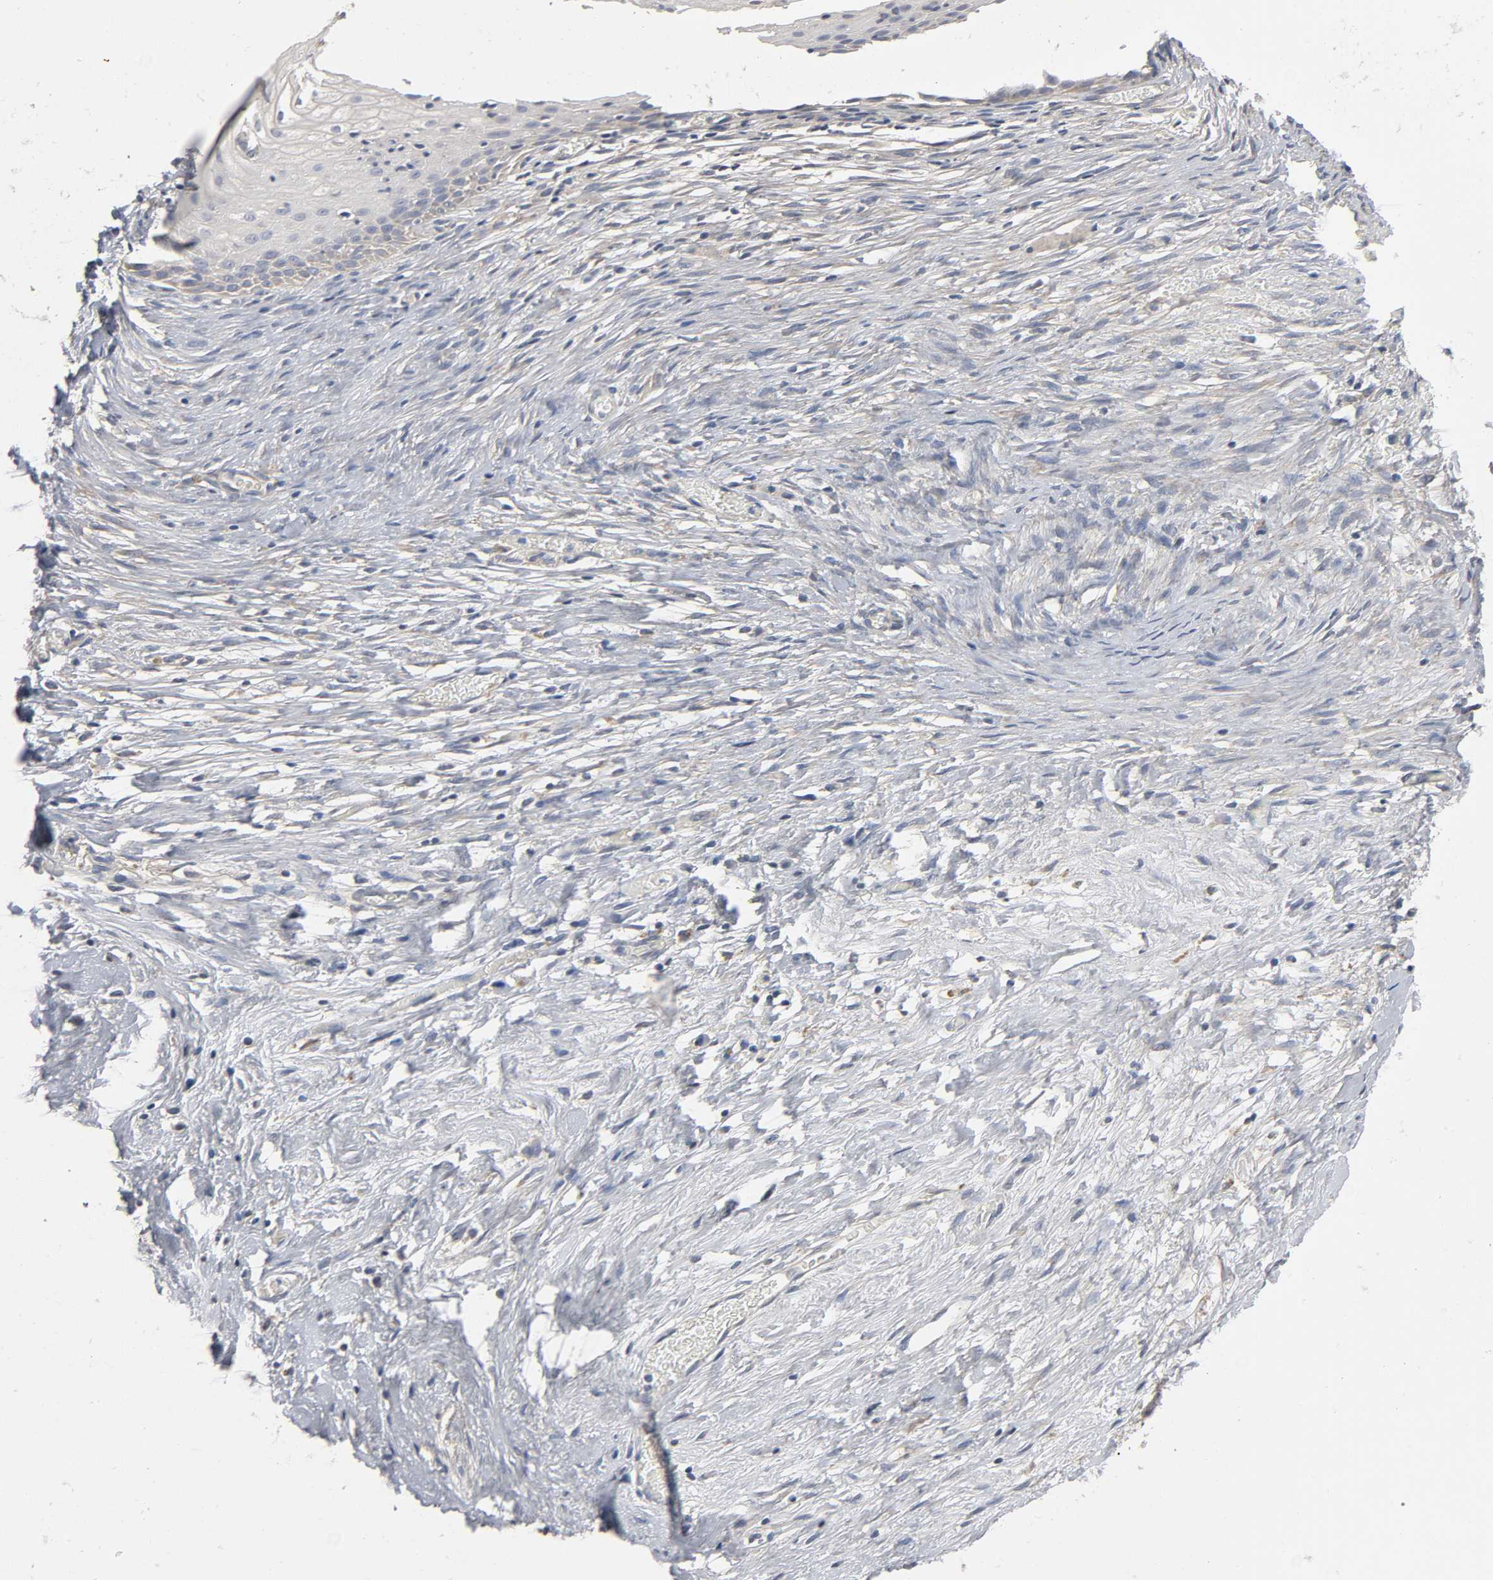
{"staining": {"intensity": "negative", "quantity": "none", "location": "none"}, "tissue": "cervical cancer", "cell_type": "Tumor cells", "image_type": "cancer", "snomed": [{"axis": "morphology", "description": "Normal tissue, NOS"}, {"axis": "morphology", "description": "Squamous cell carcinoma, NOS"}, {"axis": "topography", "description": "Cervix"}], "caption": "DAB immunohistochemical staining of human cervical squamous cell carcinoma demonstrates no significant expression in tumor cells.", "gene": "SLC10A2", "patient": {"sex": "female", "age": 67}}